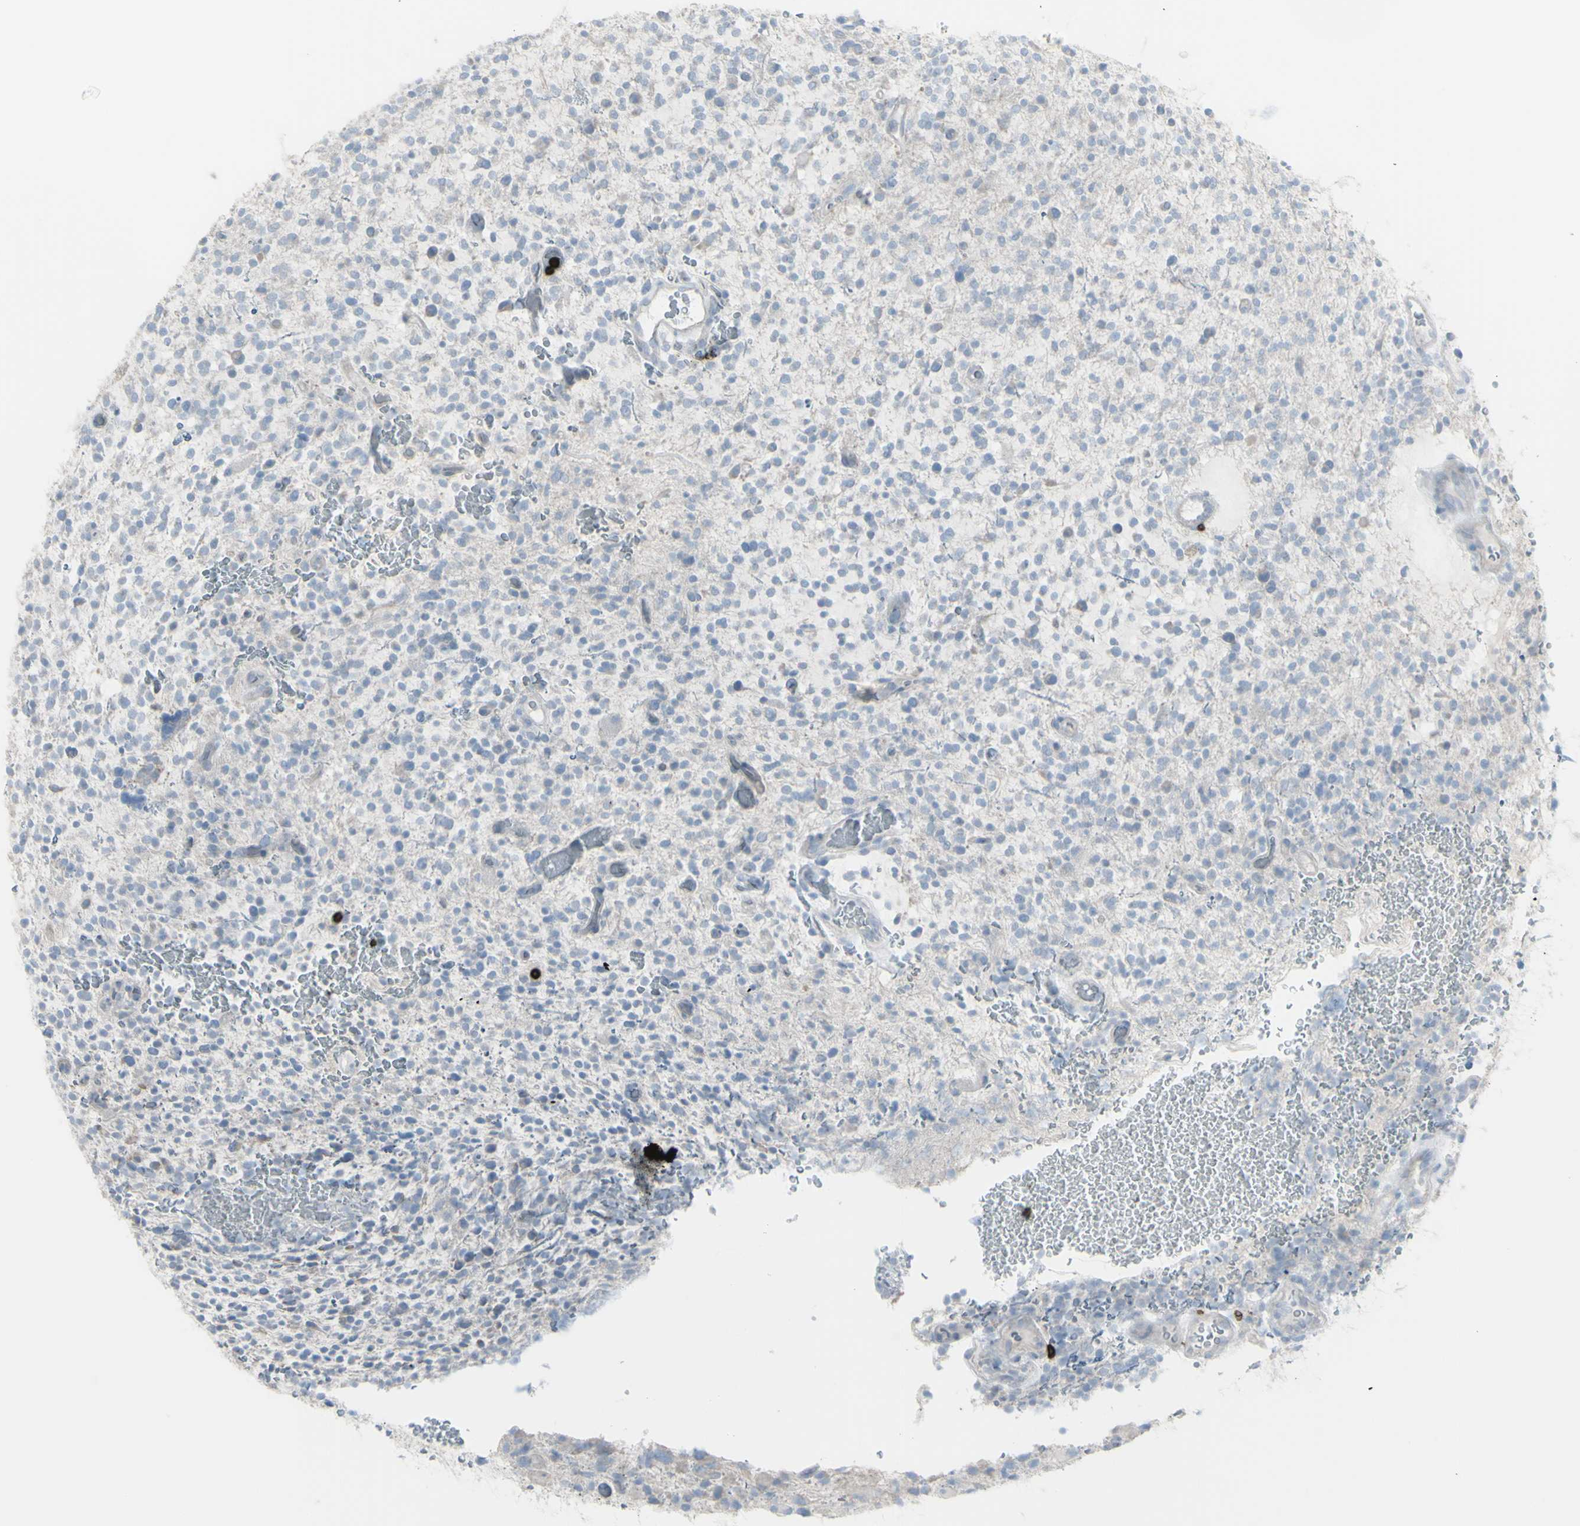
{"staining": {"intensity": "negative", "quantity": "none", "location": "none"}, "tissue": "glioma", "cell_type": "Tumor cells", "image_type": "cancer", "snomed": [{"axis": "morphology", "description": "Glioma, malignant, High grade"}, {"axis": "topography", "description": "Brain"}], "caption": "Immunohistochemistry photomicrograph of neoplastic tissue: human high-grade glioma (malignant) stained with DAB exhibits no significant protein expression in tumor cells.", "gene": "CD247", "patient": {"sex": "male", "age": 48}}